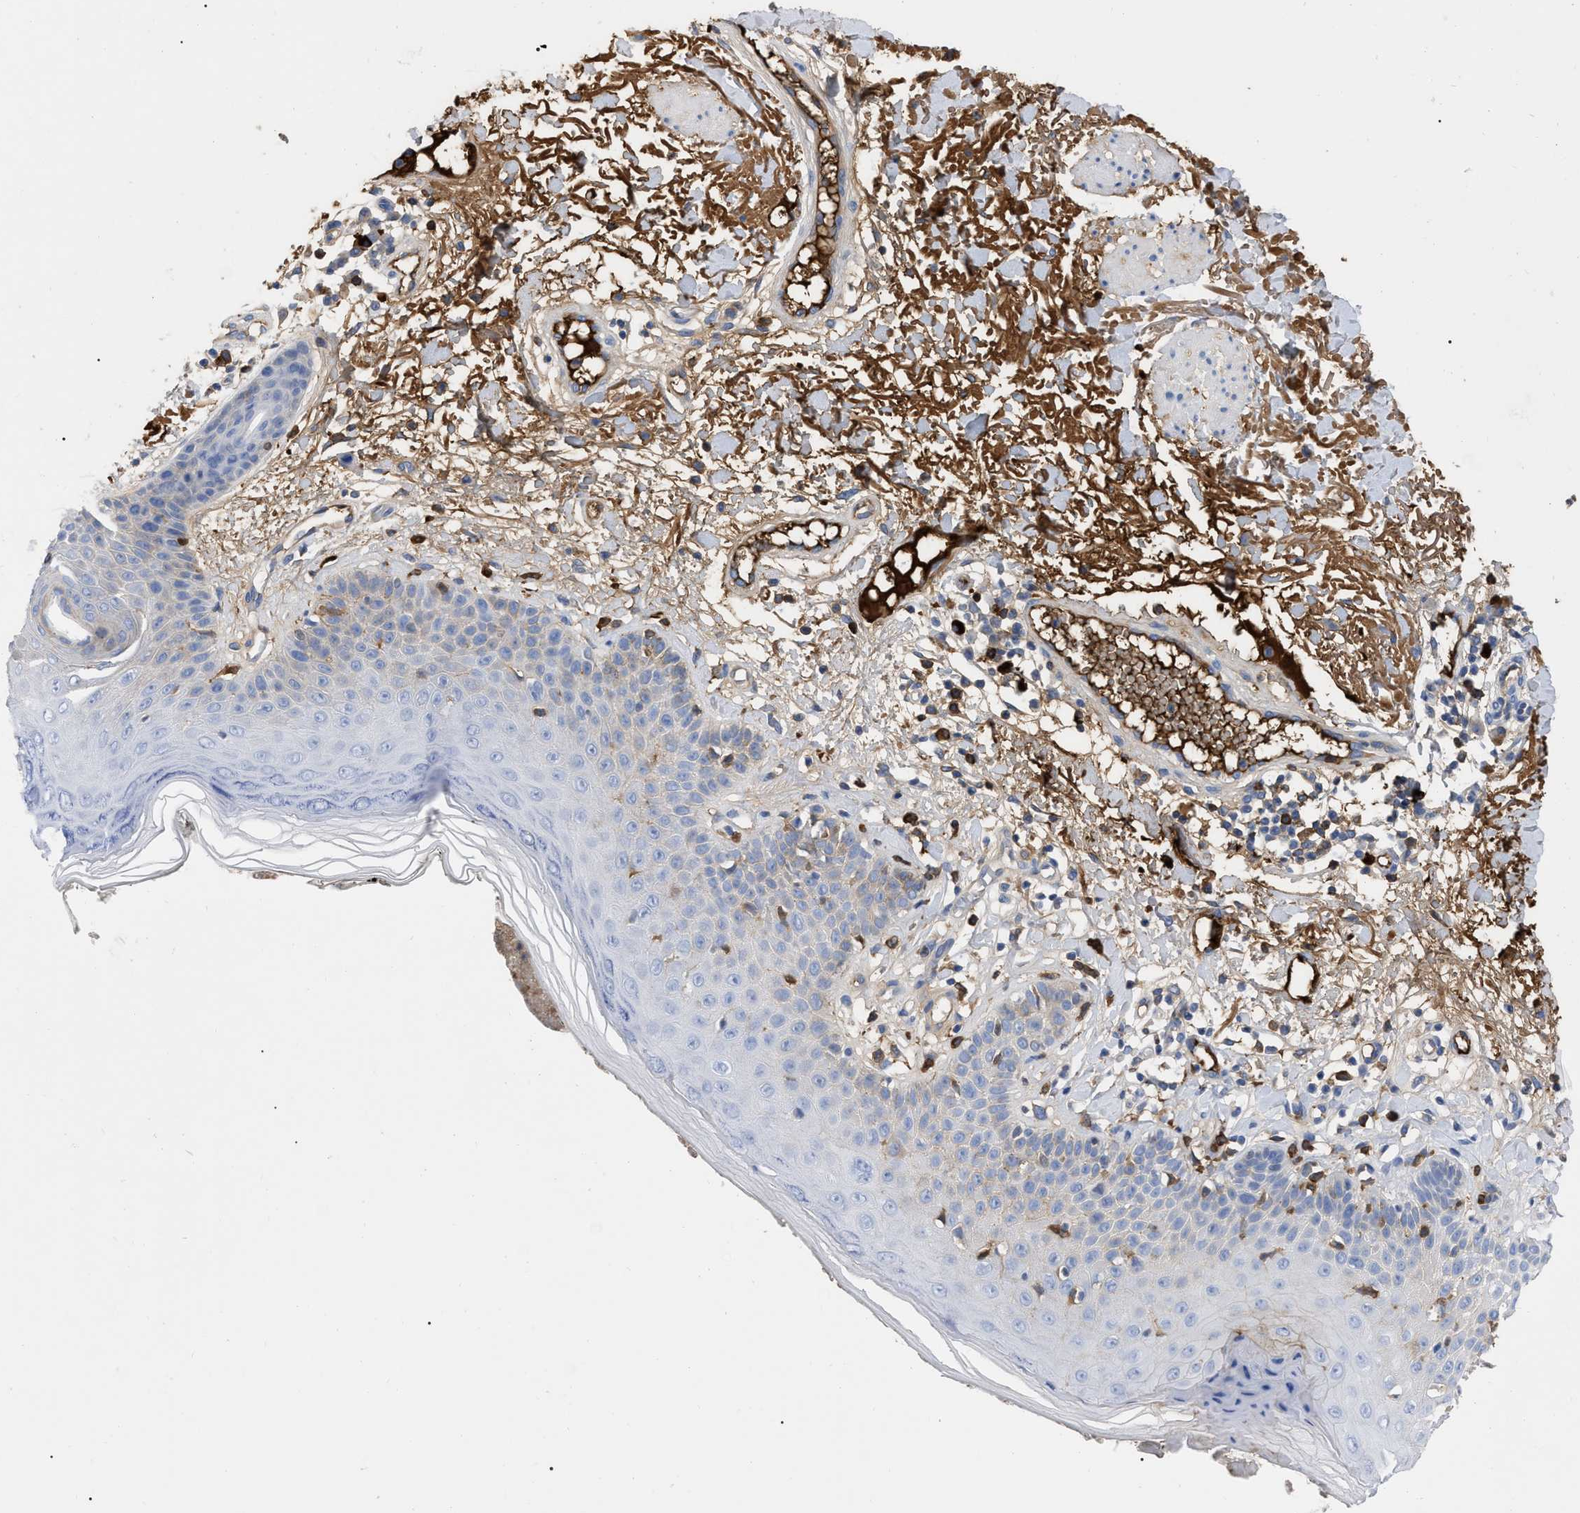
{"staining": {"intensity": "moderate", "quantity": "<25%", "location": "cytoplasmic/membranous"}, "tissue": "skin cancer", "cell_type": "Tumor cells", "image_type": "cancer", "snomed": [{"axis": "morphology", "description": "Normal tissue, NOS"}, {"axis": "morphology", "description": "Basal cell carcinoma"}, {"axis": "topography", "description": "Skin"}], "caption": "This is a photomicrograph of immunohistochemistry staining of skin cancer, which shows moderate expression in the cytoplasmic/membranous of tumor cells.", "gene": "IGHV5-51", "patient": {"sex": "male", "age": 79}}